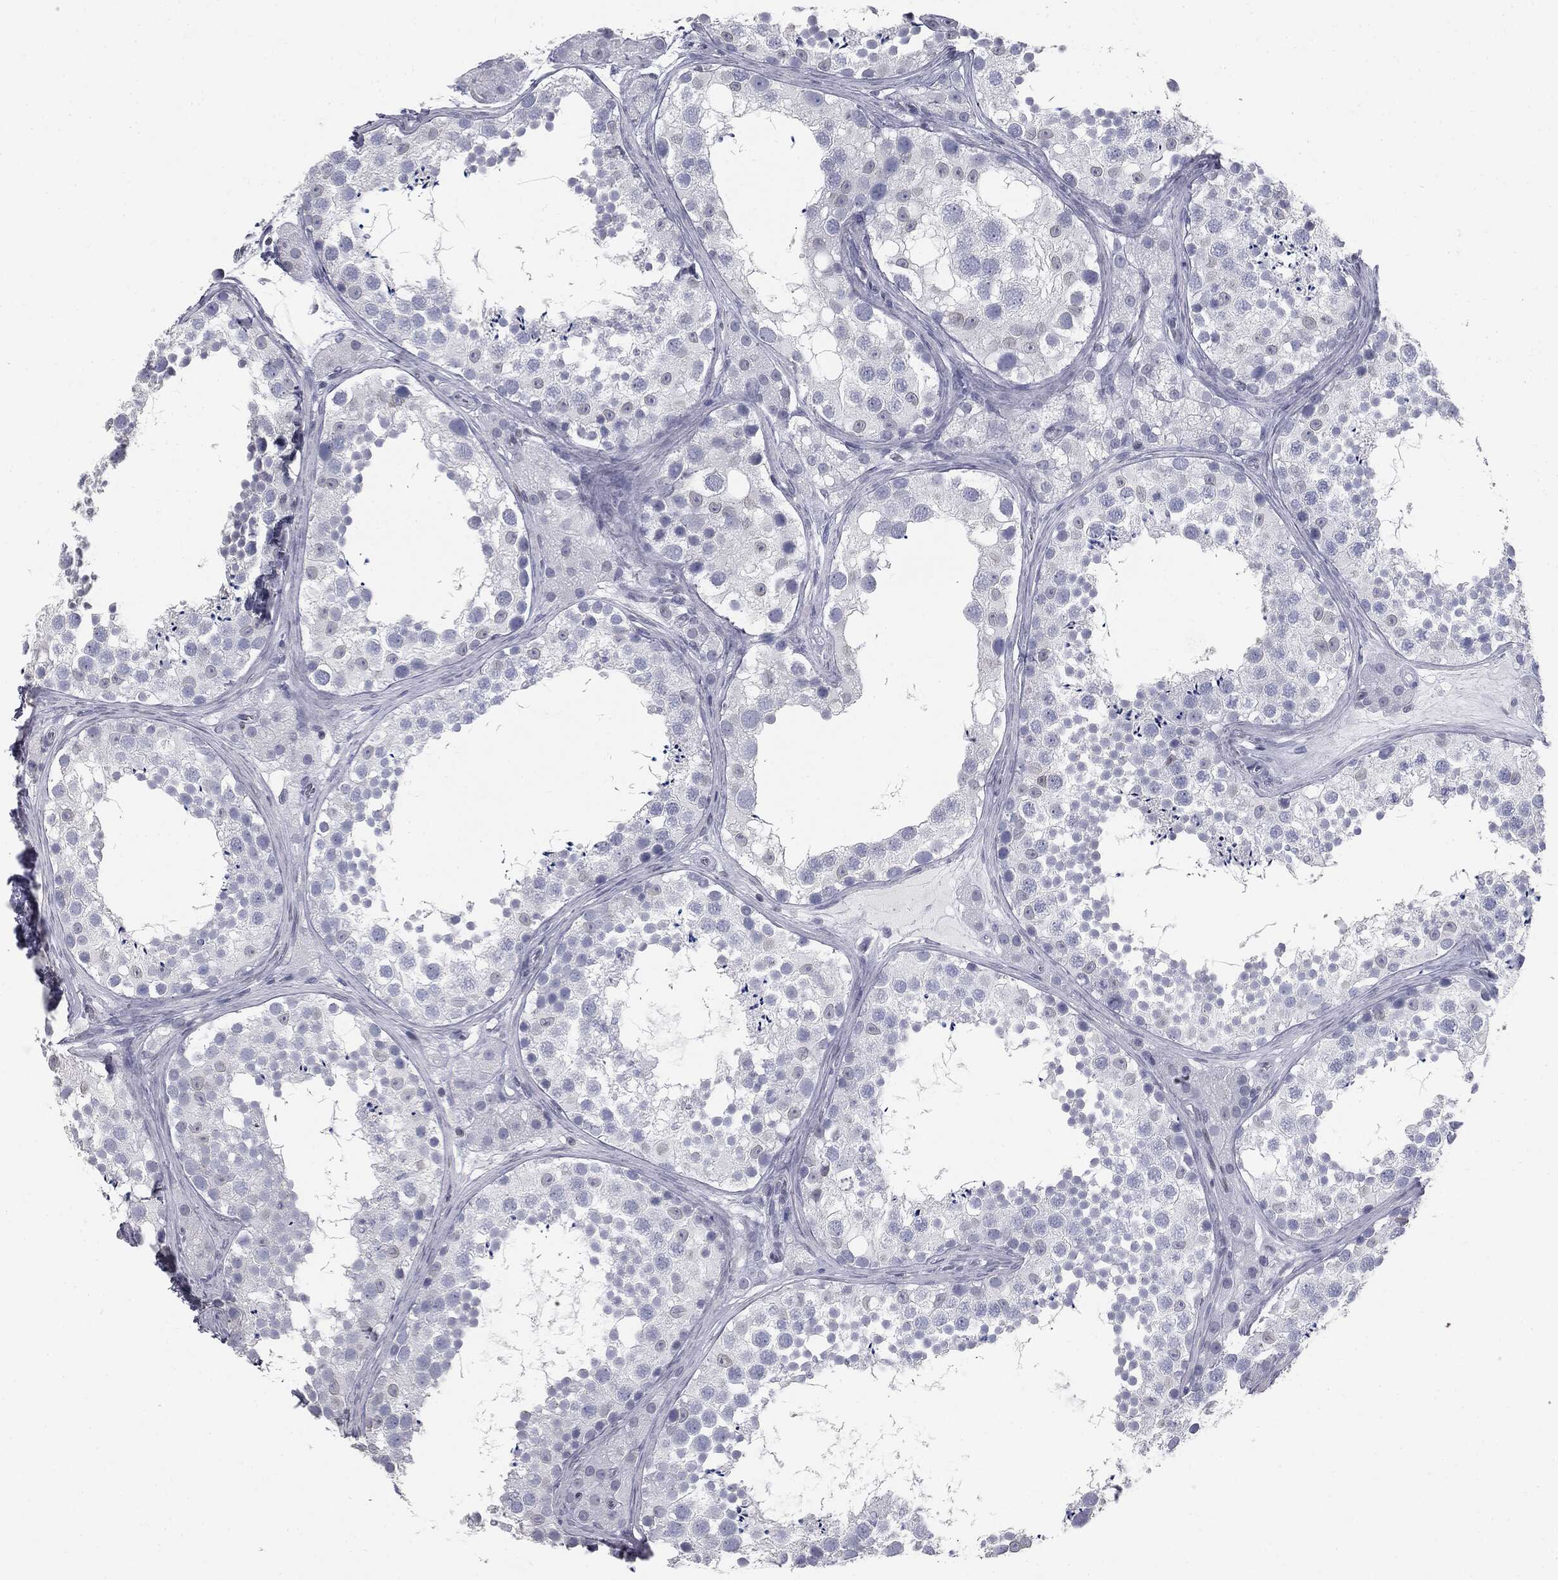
{"staining": {"intensity": "negative", "quantity": "none", "location": "none"}, "tissue": "testis", "cell_type": "Cells in seminiferous ducts", "image_type": "normal", "snomed": [{"axis": "morphology", "description": "Normal tissue, NOS"}, {"axis": "topography", "description": "Testis"}], "caption": "A high-resolution micrograph shows IHC staining of normal testis, which exhibits no significant expression in cells in seminiferous ducts.", "gene": "ALDOB", "patient": {"sex": "male", "age": 41}}